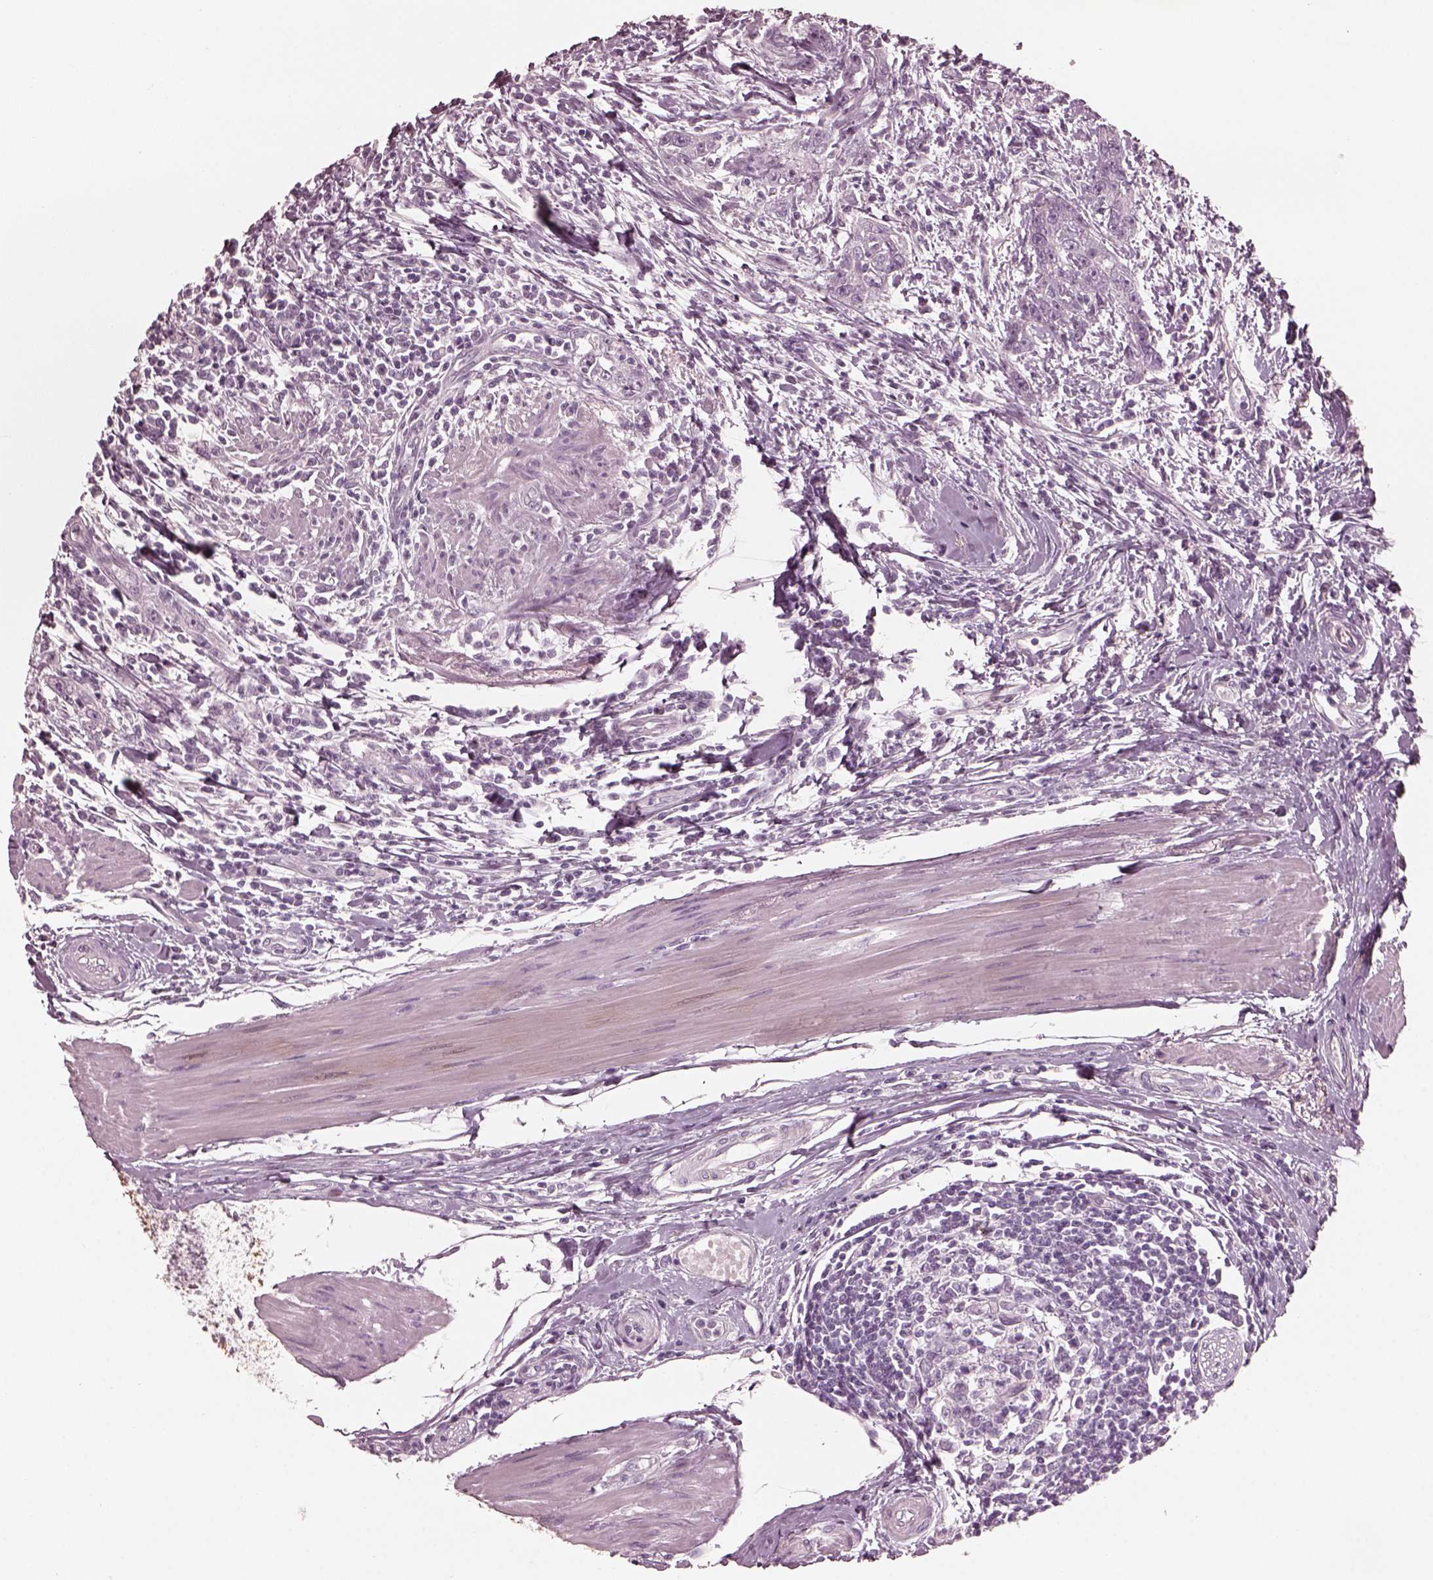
{"staining": {"intensity": "negative", "quantity": "none", "location": "none"}, "tissue": "urothelial cancer", "cell_type": "Tumor cells", "image_type": "cancer", "snomed": [{"axis": "morphology", "description": "Urothelial carcinoma, High grade"}, {"axis": "topography", "description": "Urinary bladder"}], "caption": "DAB (3,3'-diaminobenzidine) immunohistochemical staining of human urothelial carcinoma (high-grade) displays no significant expression in tumor cells. (Brightfield microscopy of DAB (3,3'-diaminobenzidine) IHC at high magnification).", "gene": "CGA", "patient": {"sex": "male", "age": 83}}